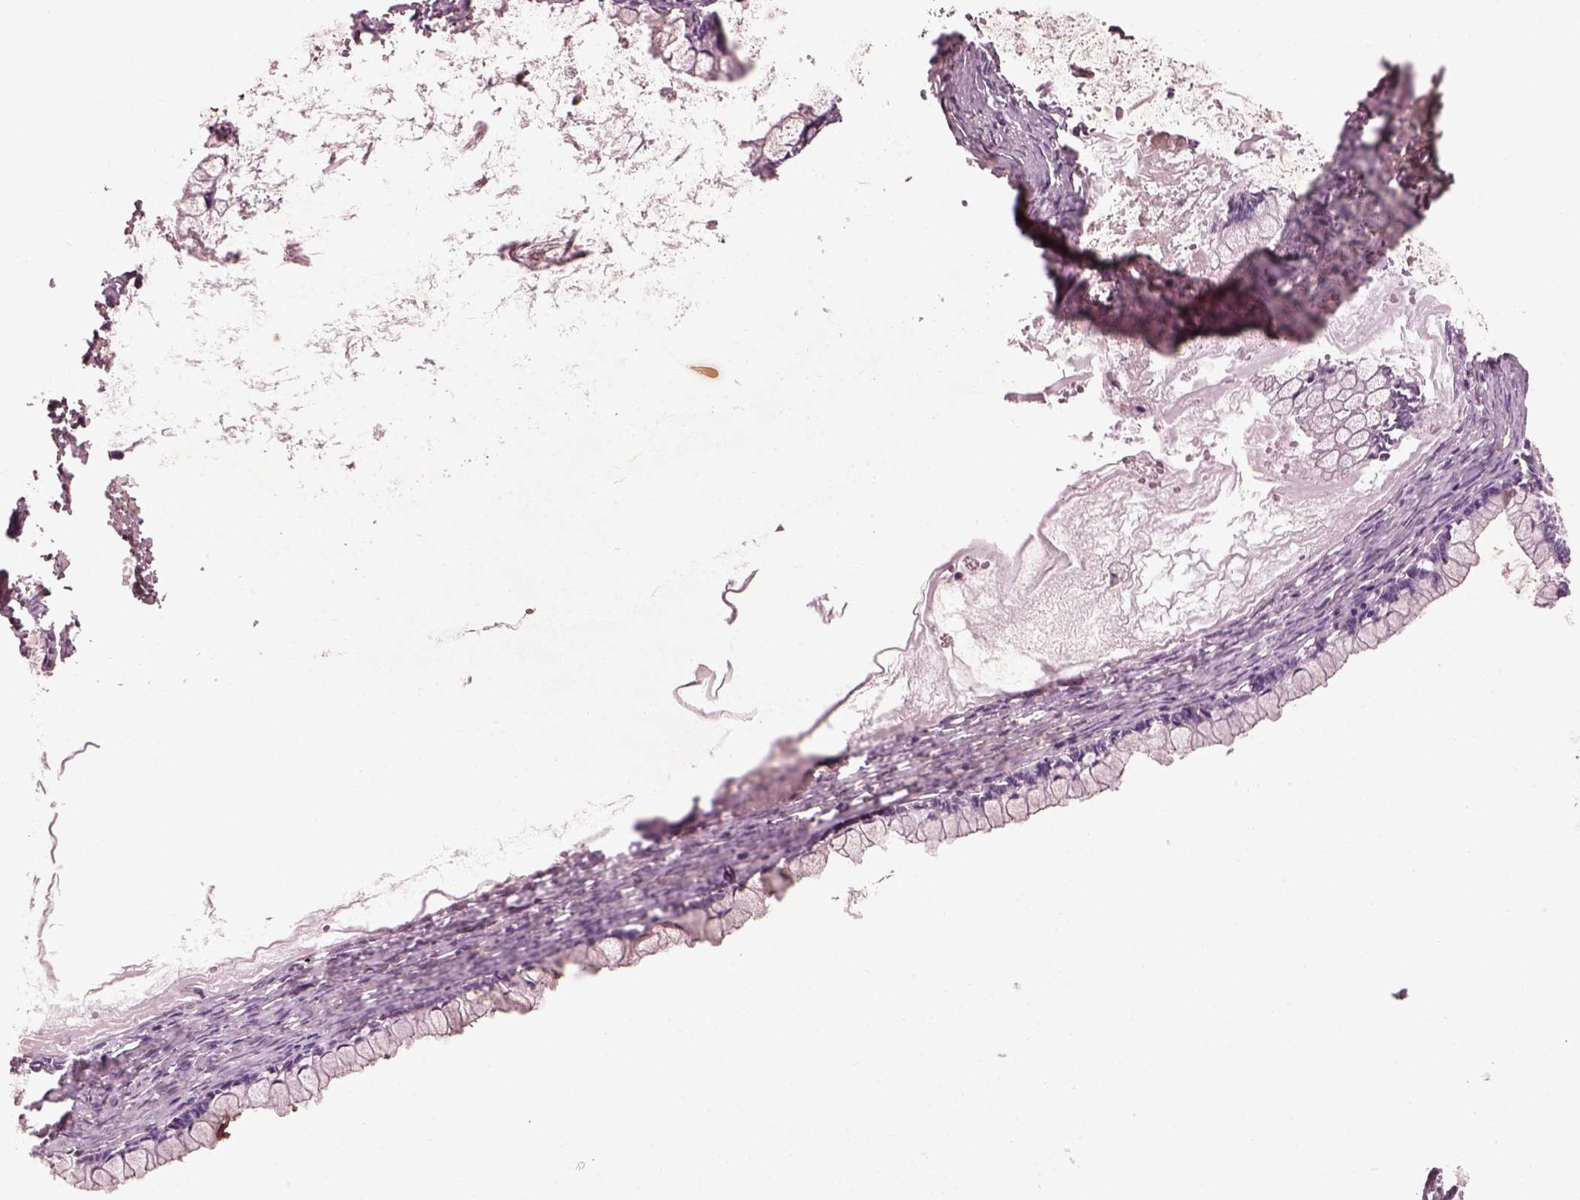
{"staining": {"intensity": "negative", "quantity": "none", "location": "none"}, "tissue": "ovarian cancer", "cell_type": "Tumor cells", "image_type": "cancer", "snomed": [{"axis": "morphology", "description": "Cystadenocarcinoma, mucinous, NOS"}, {"axis": "topography", "description": "Ovary"}], "caption": "Tumor cells are negative for brown protein staining in mucinous cystadenocarcinoma (ovarian). The staining was performed using DAB to visualize the protein expression in brown, while the nuclei were stained in blue with hematoxylin (Magnification: 20x).", "gene": "EFEMP1", "patient": {"sex": "female", "age": 67}}